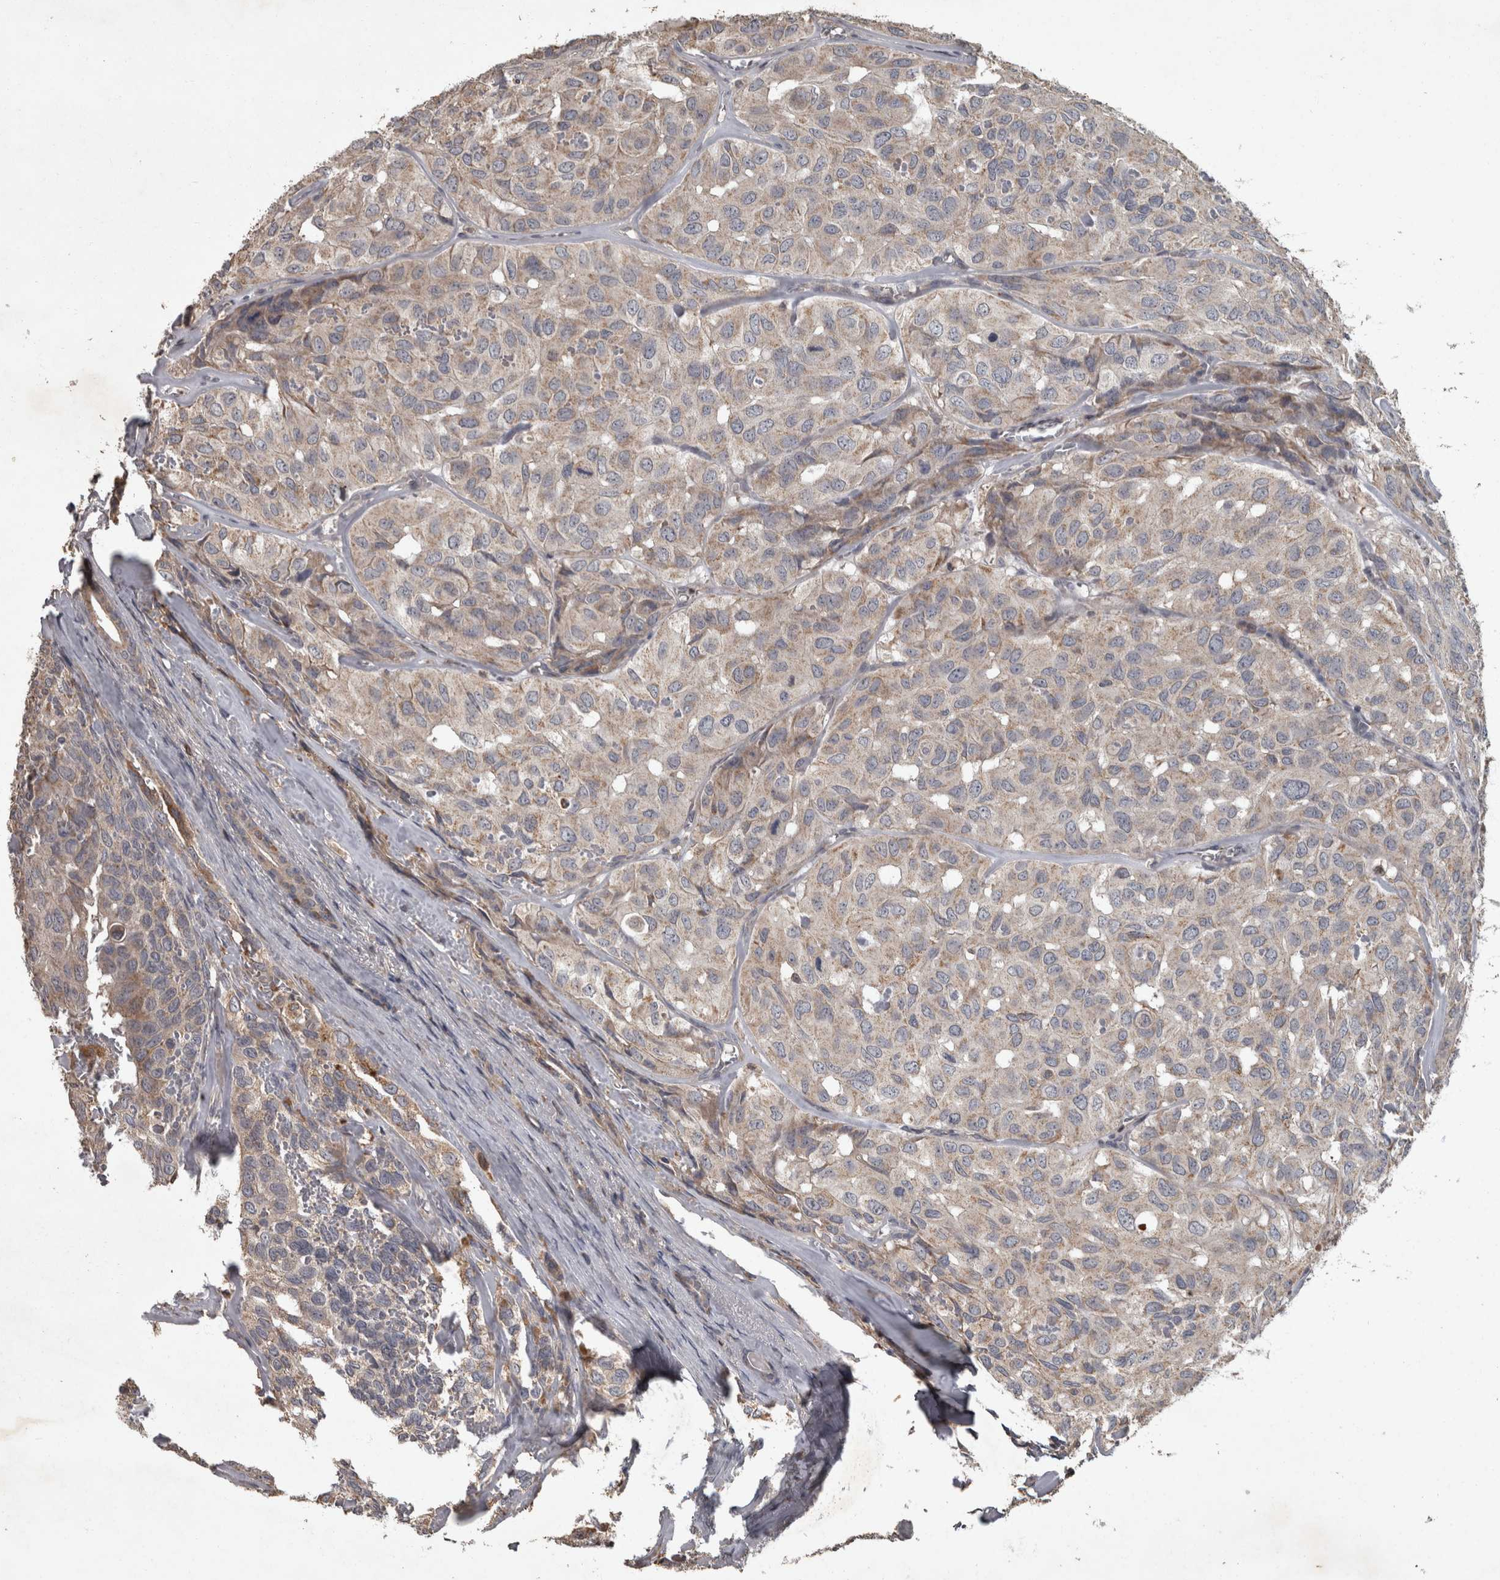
{"staining": {"intensity": "weak", "quantity": "25%-75%", "location": "cytoplasmic/membranous"}, "tissue": "head and neck cancer", "cell_type": "Tumor cells", "image_type": "cancer", "snomed": [{"axis": "morphology", "description": "Adenocarcinoma, NOS"}, {"axis": "topography", "description": "Salivary gland, NOS"}, {"axis": "topography", "description": "Head-Neck"}], "caption": "Head and neck cancer (adenocarcinoma) tissue exhibits weak cytoplasmic/membranous staining in approximately 25%-75% of tumor cells, visualized by immunohistochemistry.", "gene": "PPP1R3C", "patient": {"sex": "female", "age": 76}}